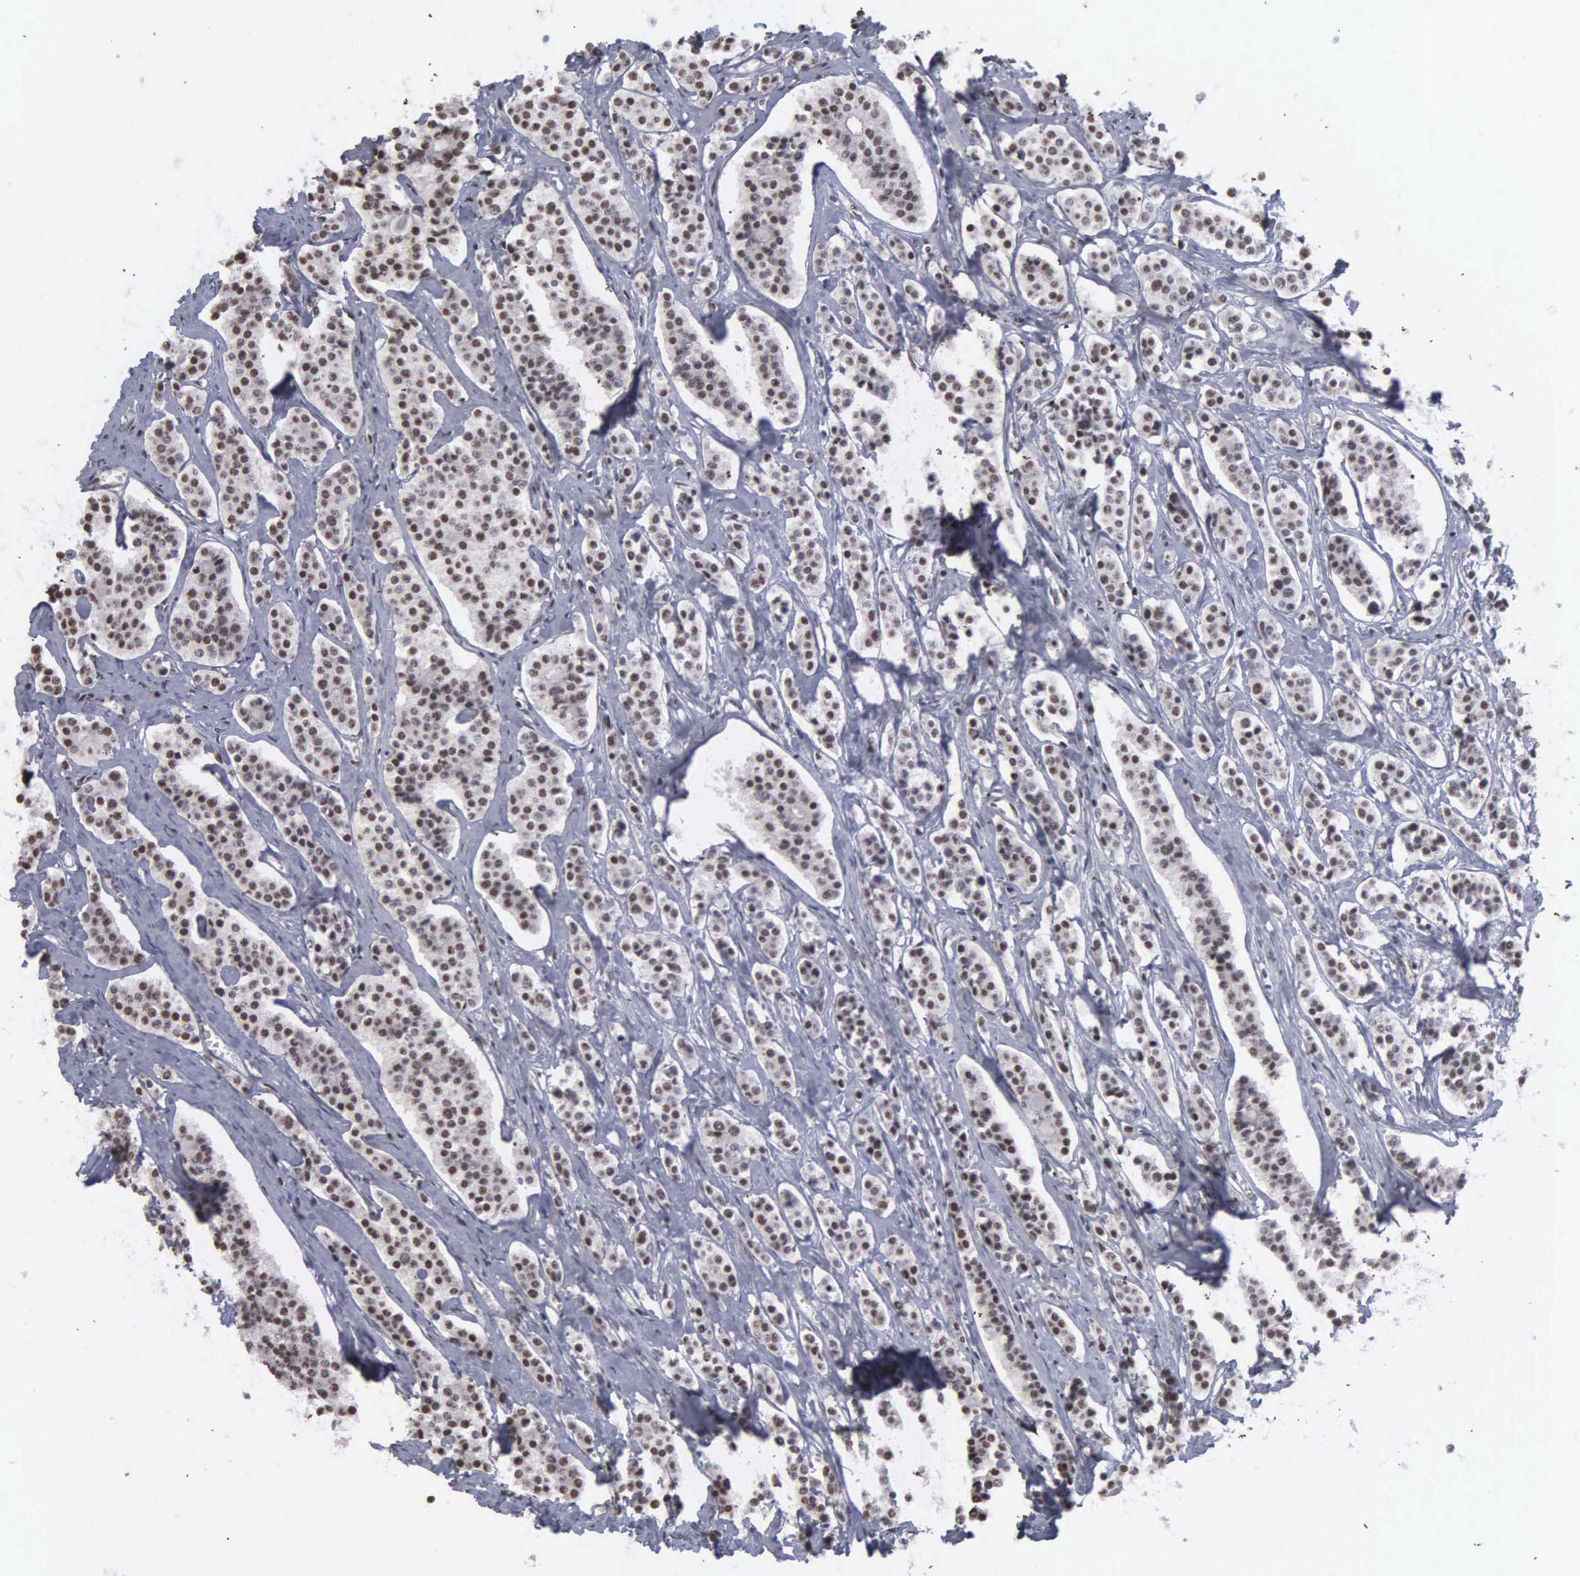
{"staining": {"intensity": "weak", "quantity": "25%-75%", "location": "nuclear"}, "tissue": "carcinoid", "cell_type": "Tumor cells", "image_type": "cancer", "snomed": [{"axis": "morphology", "description": "Carcinoid, malignant, NOS"}, {"axis": "topography", "description": "Small intestine"}], "caption": "About 25%-75% of tumor cells in carcinoid reveal weak nuclear protein expression as visualized by brown immunohistochemical staining.", "gene": "KIAA0586", "patient": {"sex": "male", "age": 63}}